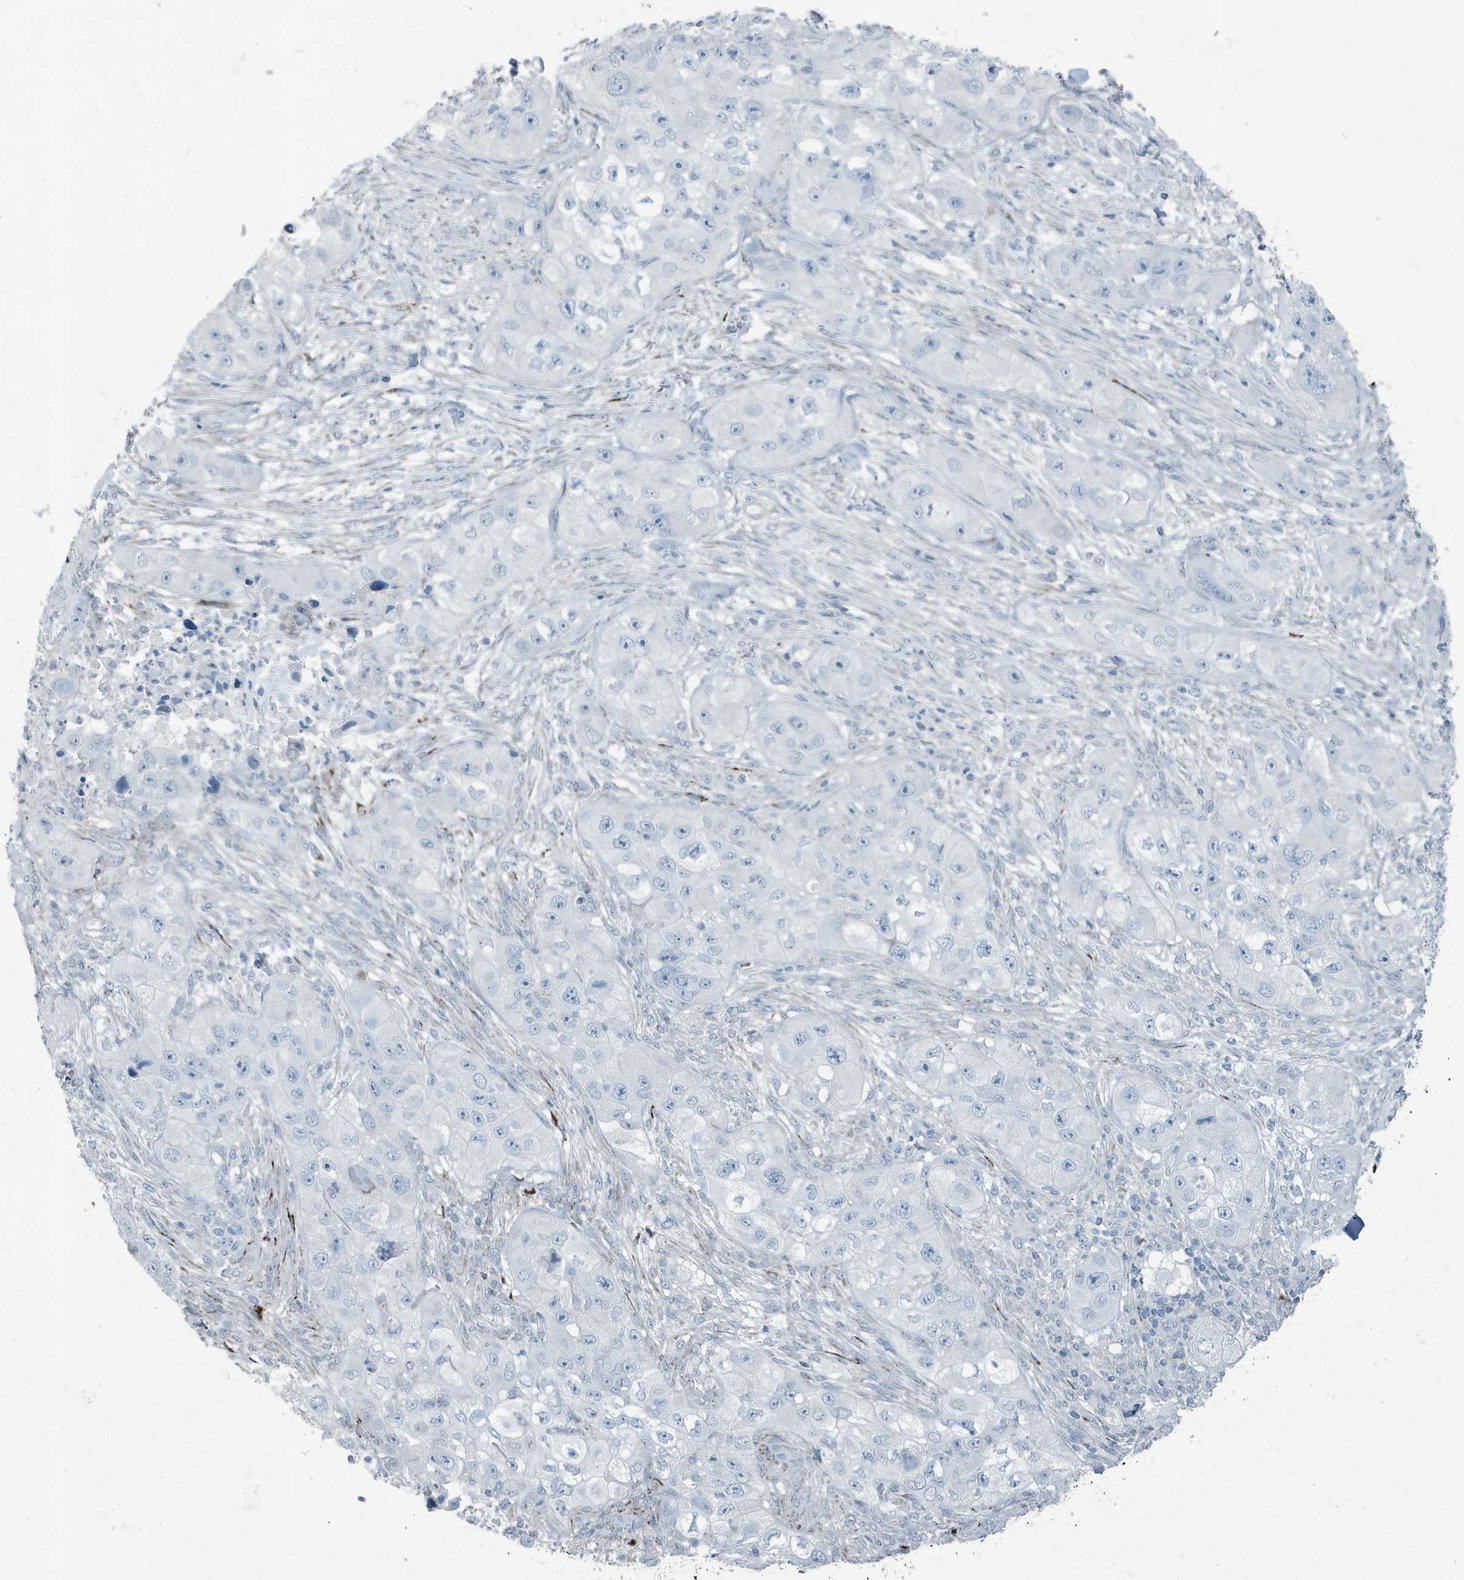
{"staining": {"intensity": "negative", "quantity": "none", "location": "none"}, "tissue": "skin cancer", "cell_type": "Tumor cells", "image_type": "cancer", "snomed": [{"axis": "morphology", "description": "Squamous cell carcinoma, NOS"}, {"axis": "topography", "description": "Skin"}, {"axis": "topography", "description": "Subcutis"}], "caption": "Tumor cells show no significant protein positivity in skin cancer.", "gene": "FAM162A", "patient": {"sex": "male", "age": 73}}